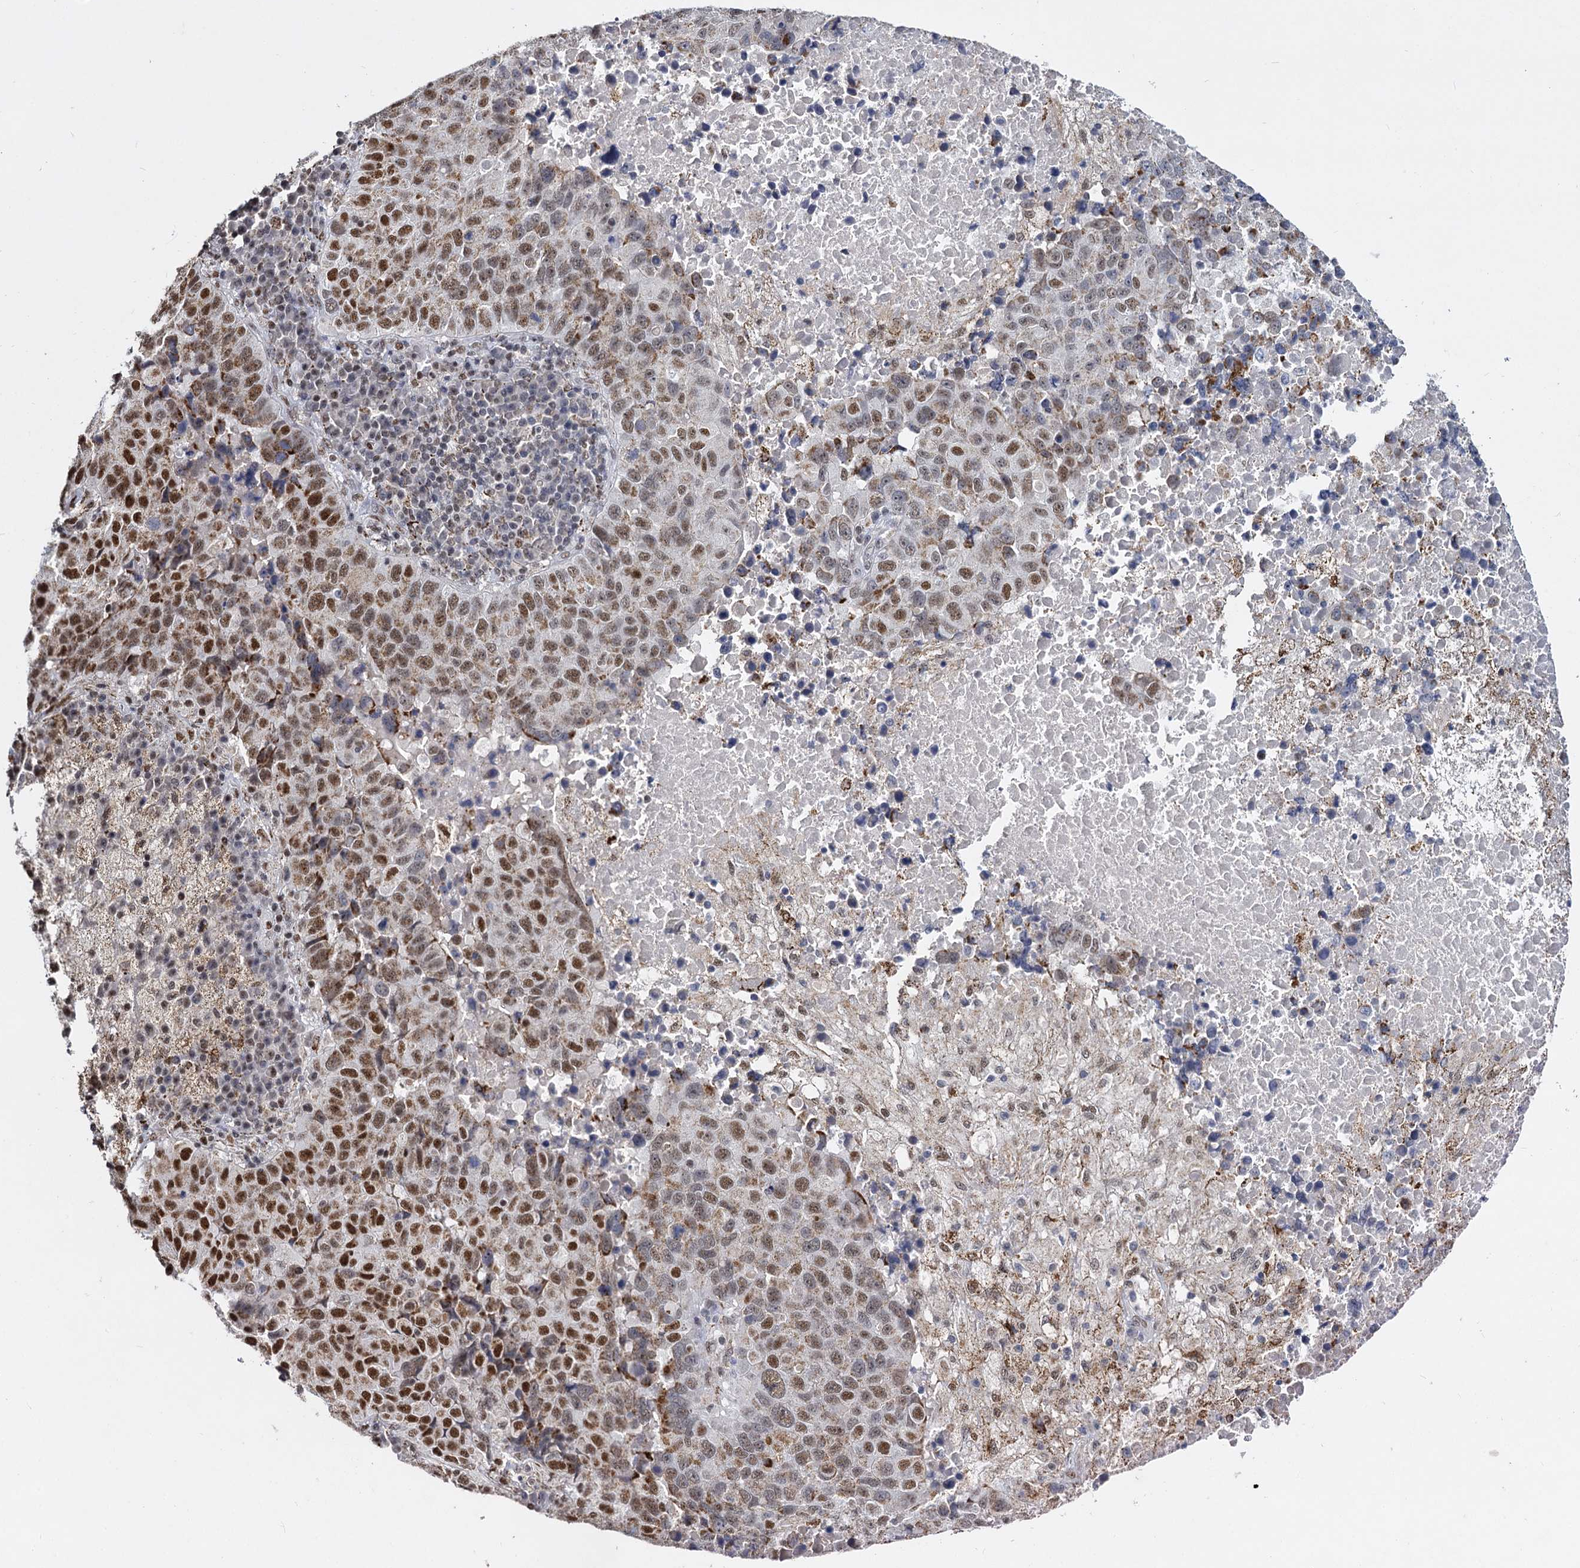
{"staining": {"intensity": "moderate", "quantity": "25%-75%", "location": "cytoplasmic/membranous,nuclear"}, "tissue": "lung cancer", "cell_type": "Tumor cells", "image_type": "cancer", "snomed": [{"axis": "morphology", "description": "Squamous cell carcinoma, NOS"}, {"axis": "topography", "description": "Lung"}], "caption": "High-magnification brightfield microscopy of squamous cell carcinoma (lung) stained with DAB (3,3'-diaminobenzidine) (brown) and counterstained with hematoxylin (blue). tumor cells exhibit moderate cytoplasmic/membranous and nuclear positivity is seen in about25%-75% of cells.", "gene": "RPUSD4", "patient": {"sex": "male", "age": 73}}